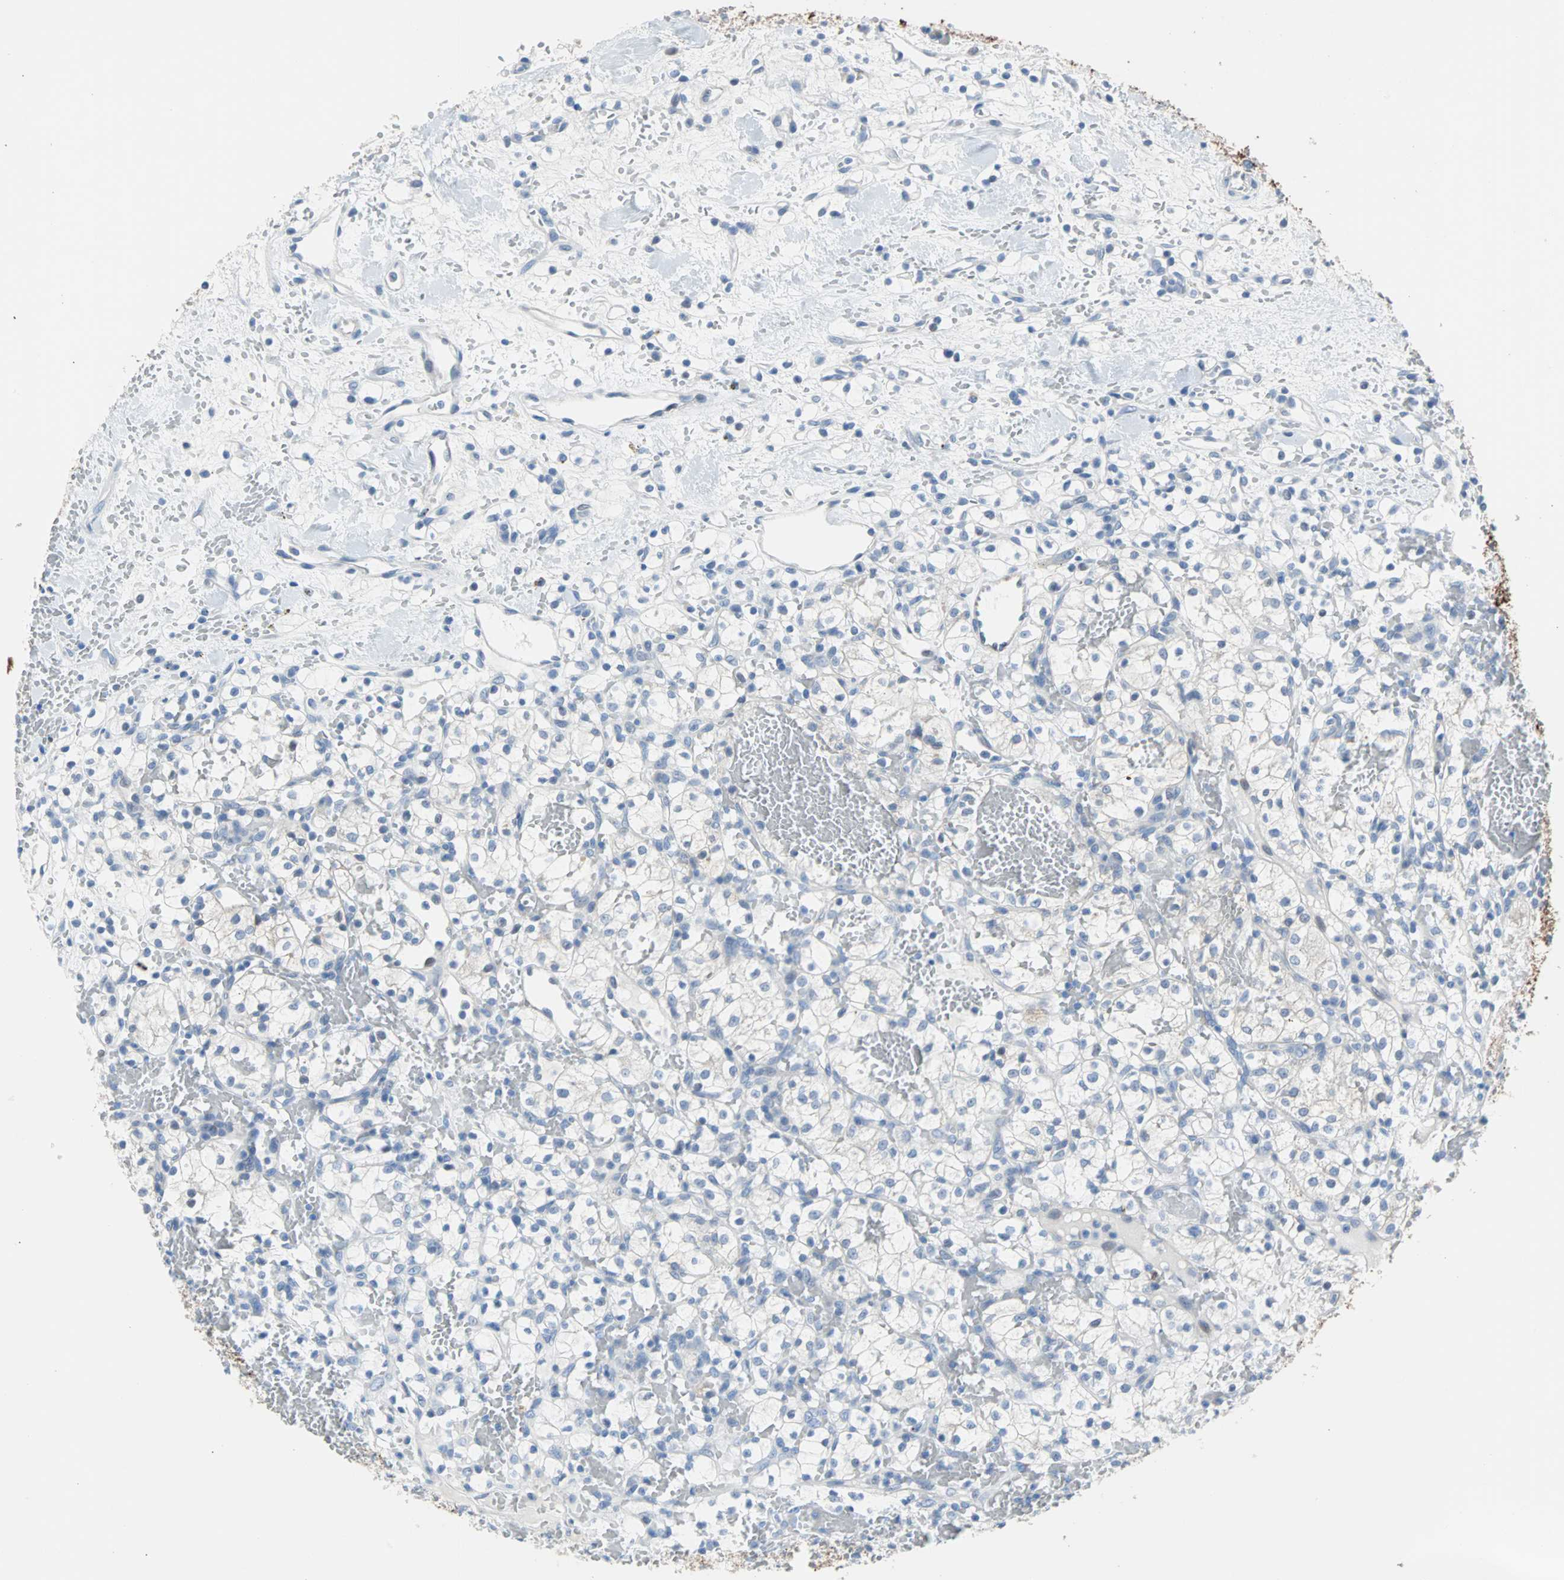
{"staining": {"intensity": "negative", "quantity": "none", "location": "none"}, "tissue": "renal cancer", "cell_type": "Tumor cells", "image_type": "cancer", "snomed": [{"axis": "morphology", "description": "Adenocarcinoma, NOS"}, {"axis": "topography", "description": "Kidney"}], "caption": "High power microscopy micrograph of an IHC histopathology image of renal cancer, revealing no significant staining in tumor cells.", "gene": "KRT7", "patient": {"sex": "female", "age": 60}}